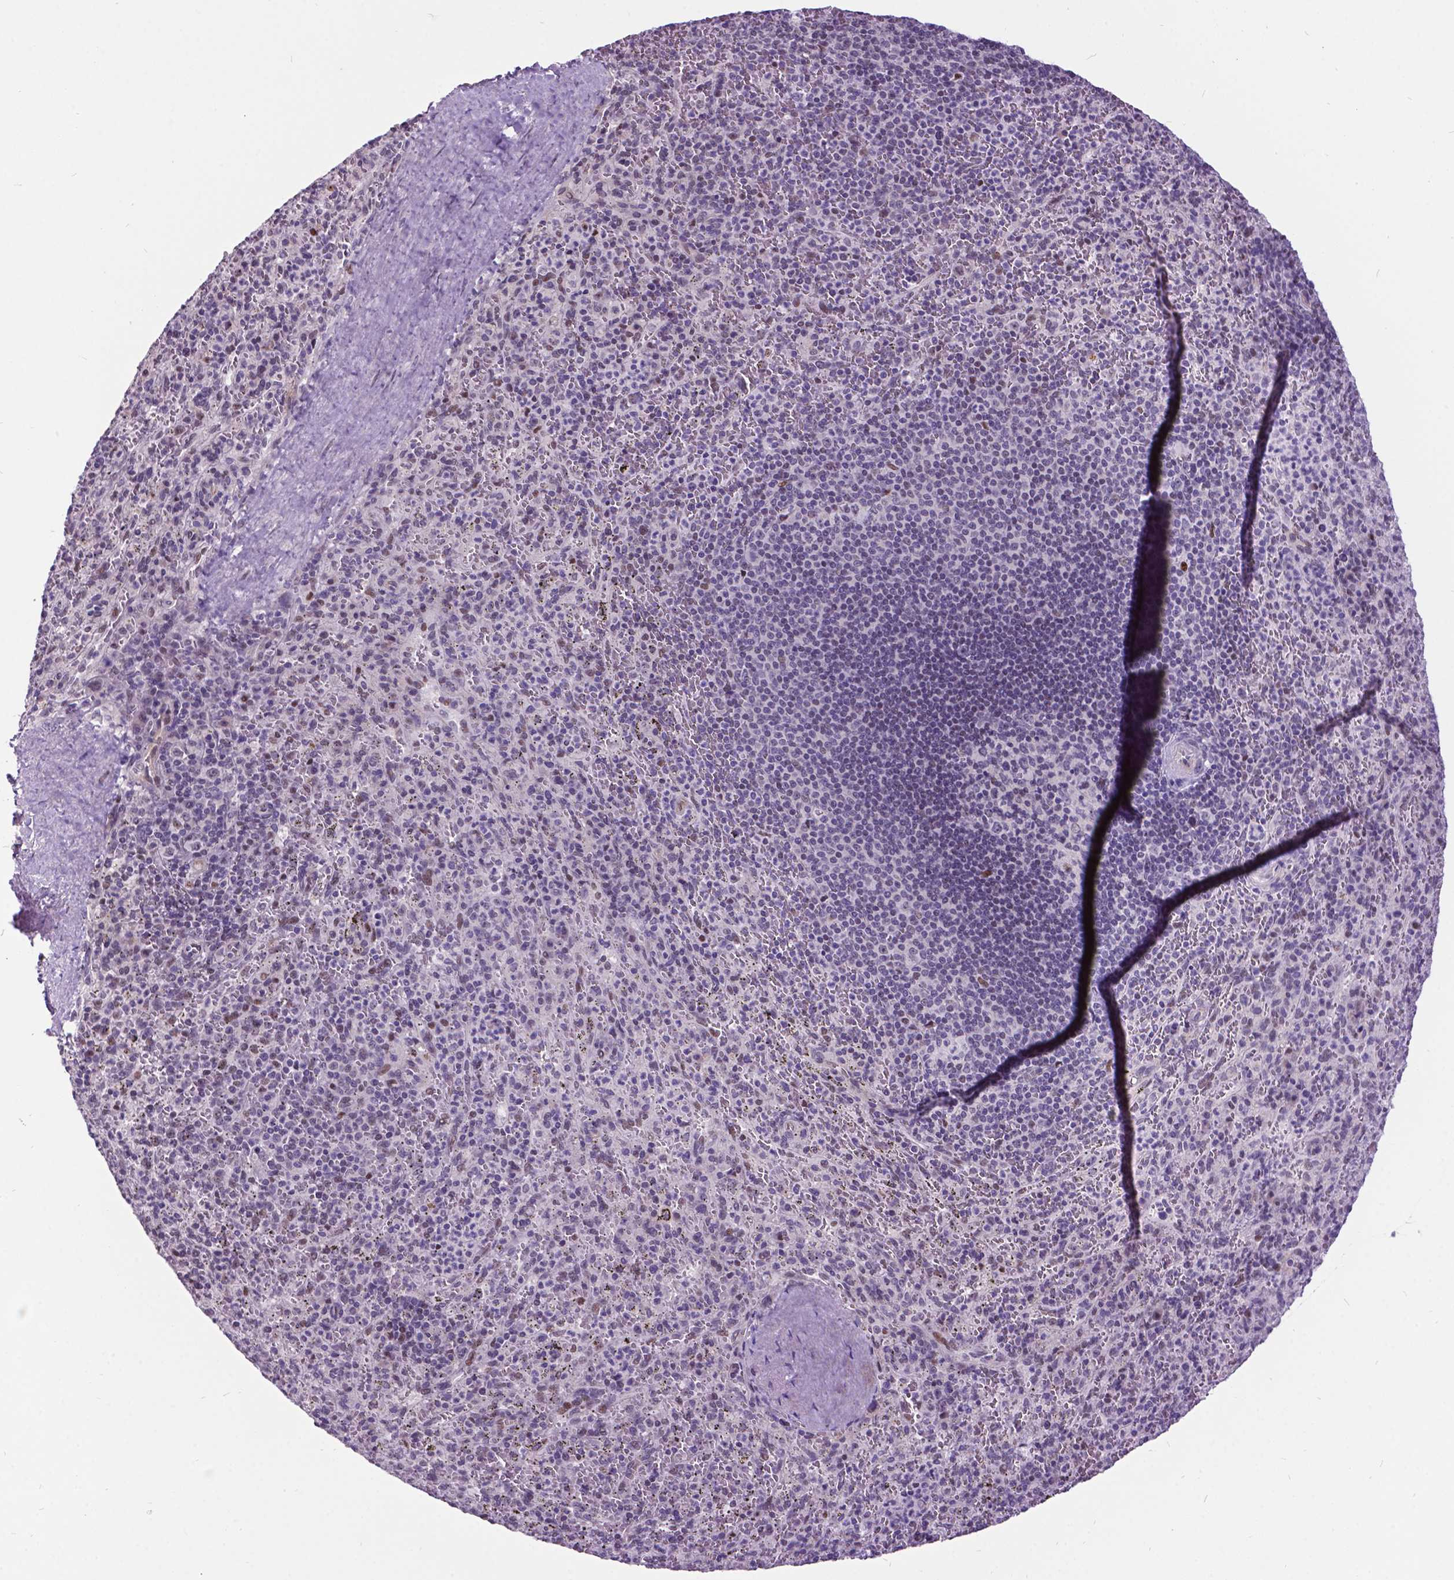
{"staining": {"intensity": "negative", "quantity": "none", "location": "none"}, "tissue": "spleen", "cell_type": "Cells in red pulp", "image_type": "normal", "snomed": [{"axis": "morphology", "description": "Normal tissue, NOS"}, {"axis": "topography", "description": "Spleen"}], "caption": "Immunohistochemistry micrograph of normal spleen stained for a protein (brown), which demonstrates no expression in cells in red pulp.", "gene": "DPF3", "patient": {"sex": "male", "age": 57}}